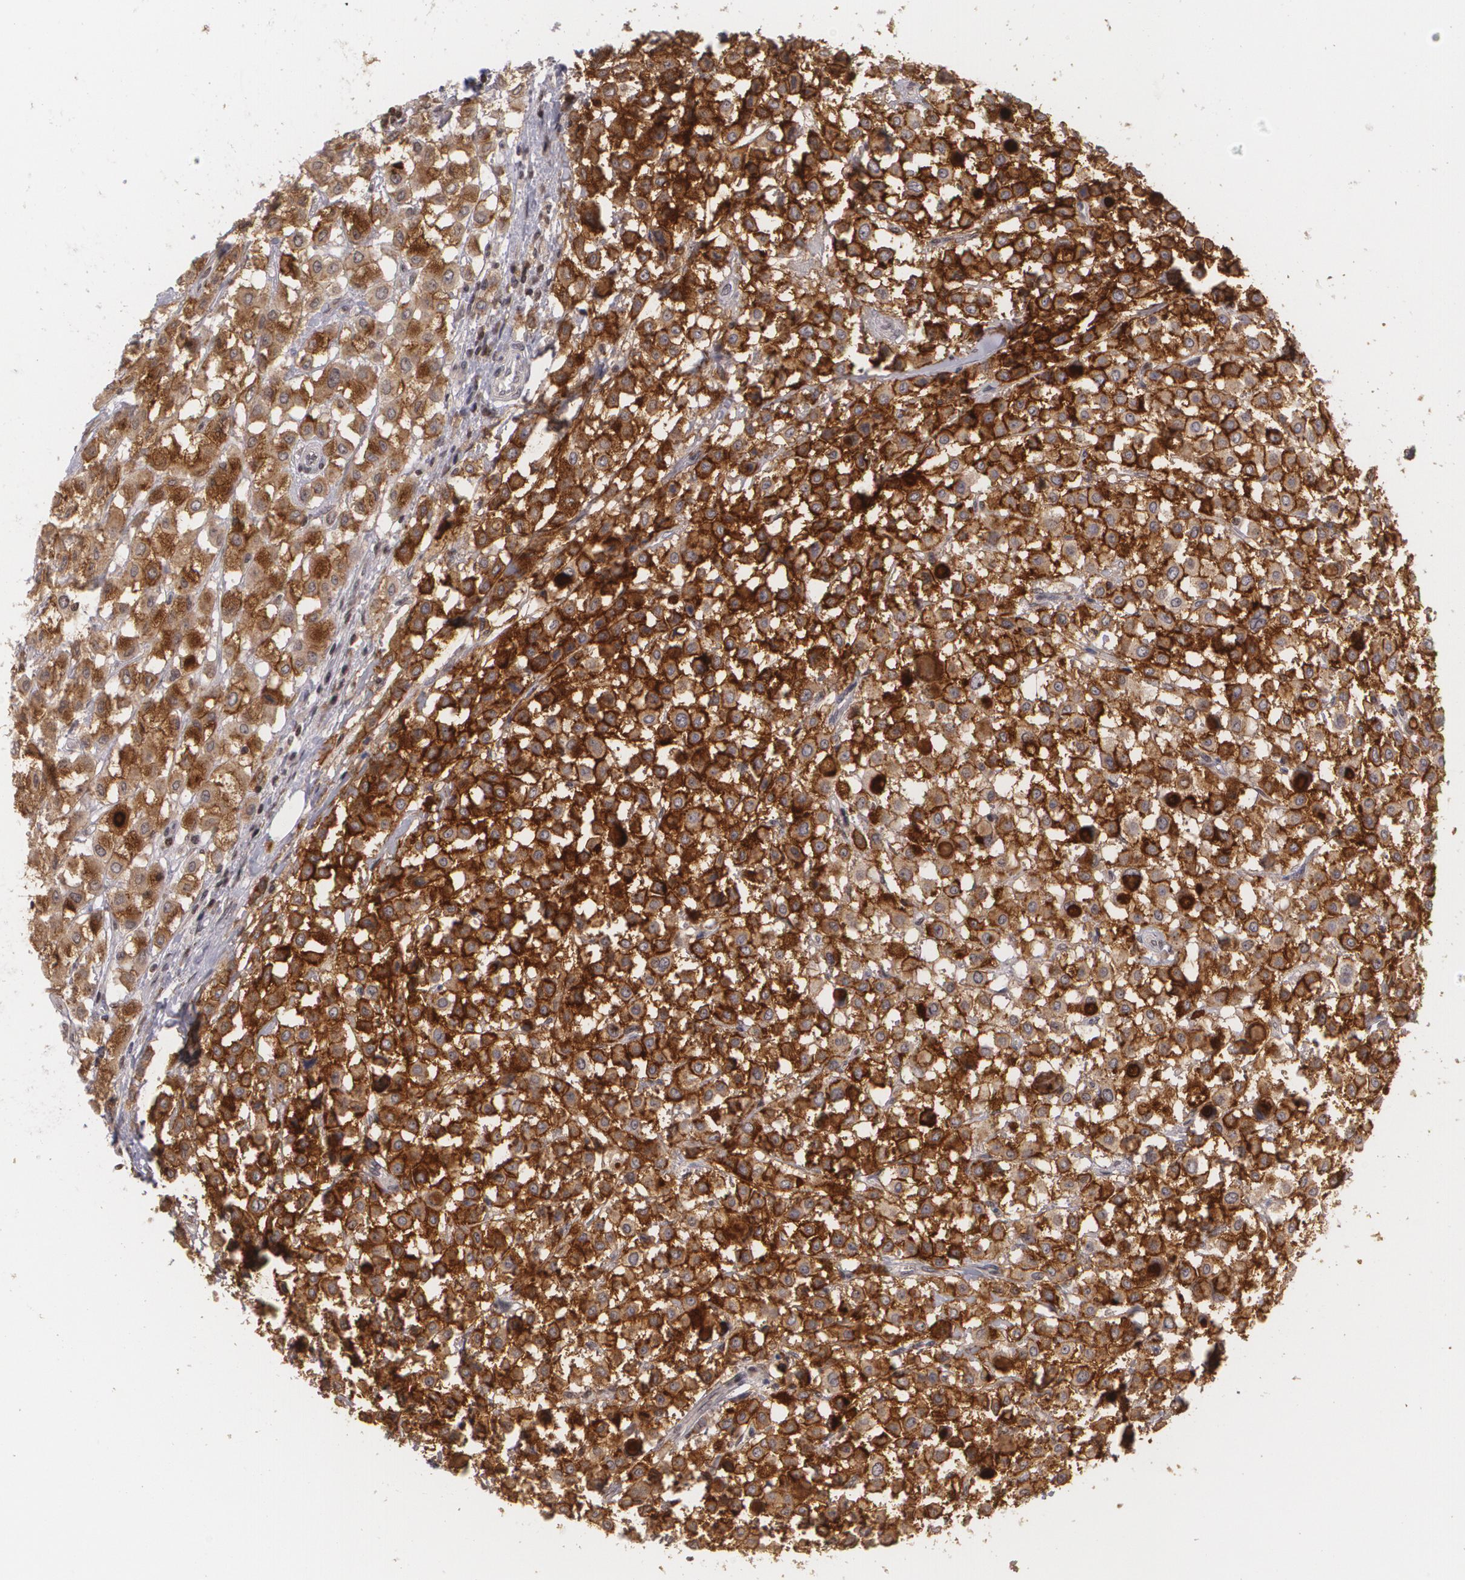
{"staining": {"intensity": "strong", "quantity": ">75%", "location": "cytoplasmic/membranous"}, "tissue": "breast cancer", "cell_type": "Tumor cells", "image_type": "cancer", "snomed": [{"axis": "morphology", "description": "Lobular carcinoma"}, {"axis": "topography", "description": "Breast"}], "caption": "Protein staining of lobular carcinoma (breast) tissue exhibits strong cytoplasmic/membranous staining in approximately >75% of tumor cells.", "gene": "MUC1", "patient": {"sex": "female", "age": 85}}